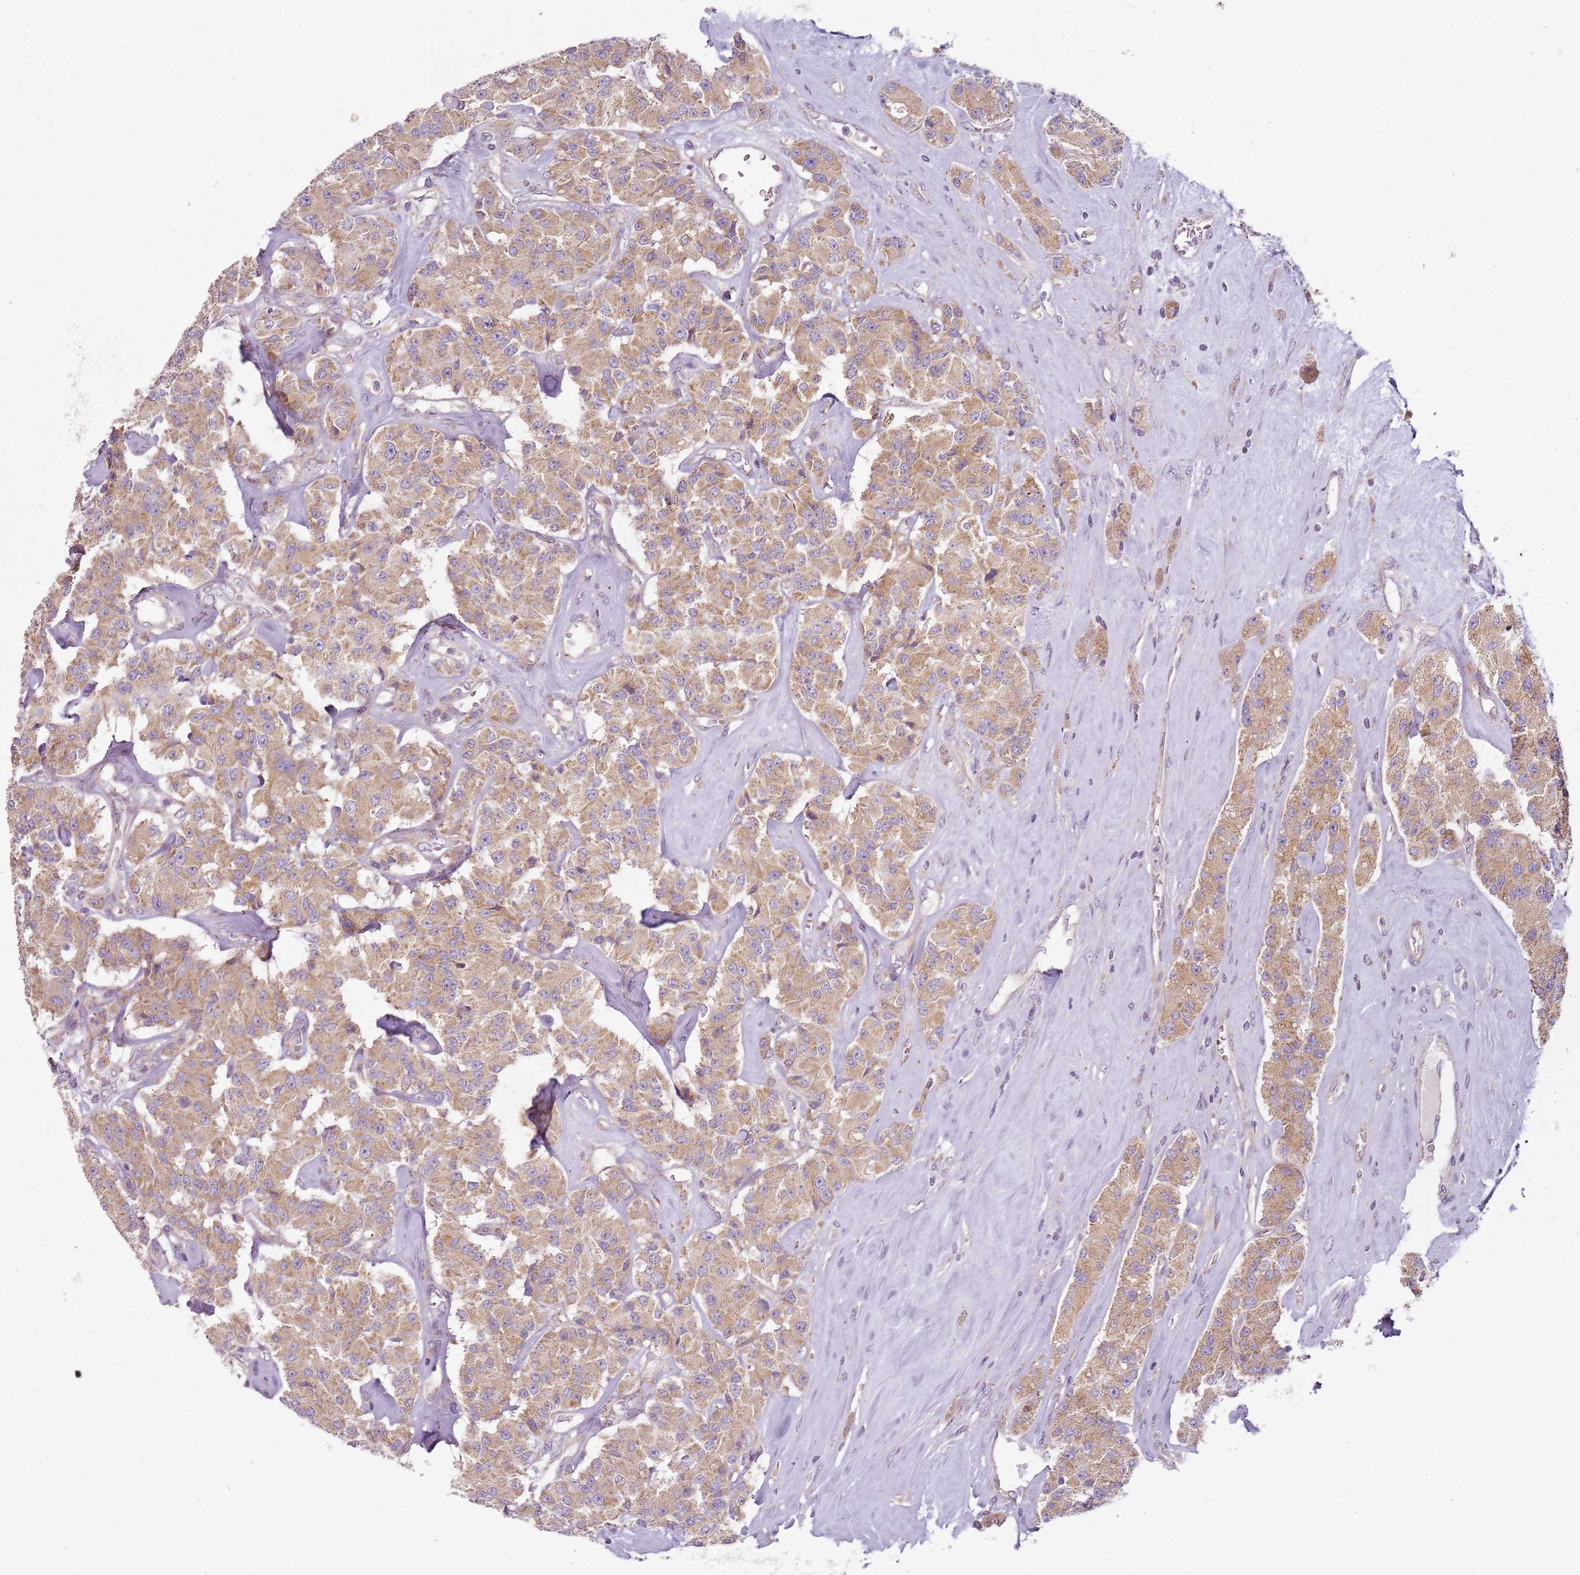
{"staining": {"intensity": "moderate", "quantity": ">75%", "location": "cytoplasmic/membranous"}, "tissue": "carcinoid", "cell_type": "Tumor cells", "image_type": "cancer", "snomed": [{"axis": "morphology", "description": "Carcinoid, malignant, NOS"}, {"axis": "topography", "description": "Pancreas"}], "caption": "Immunohistochemical staining of human carcinoid reveals medium levels of moderate cytoplasmic/membranous protein expression in about >75% of tumor cells. Nuclei are stained in blue.", "gene": "TMEM200C", "patient": {"sex": "male", "age": 41}}